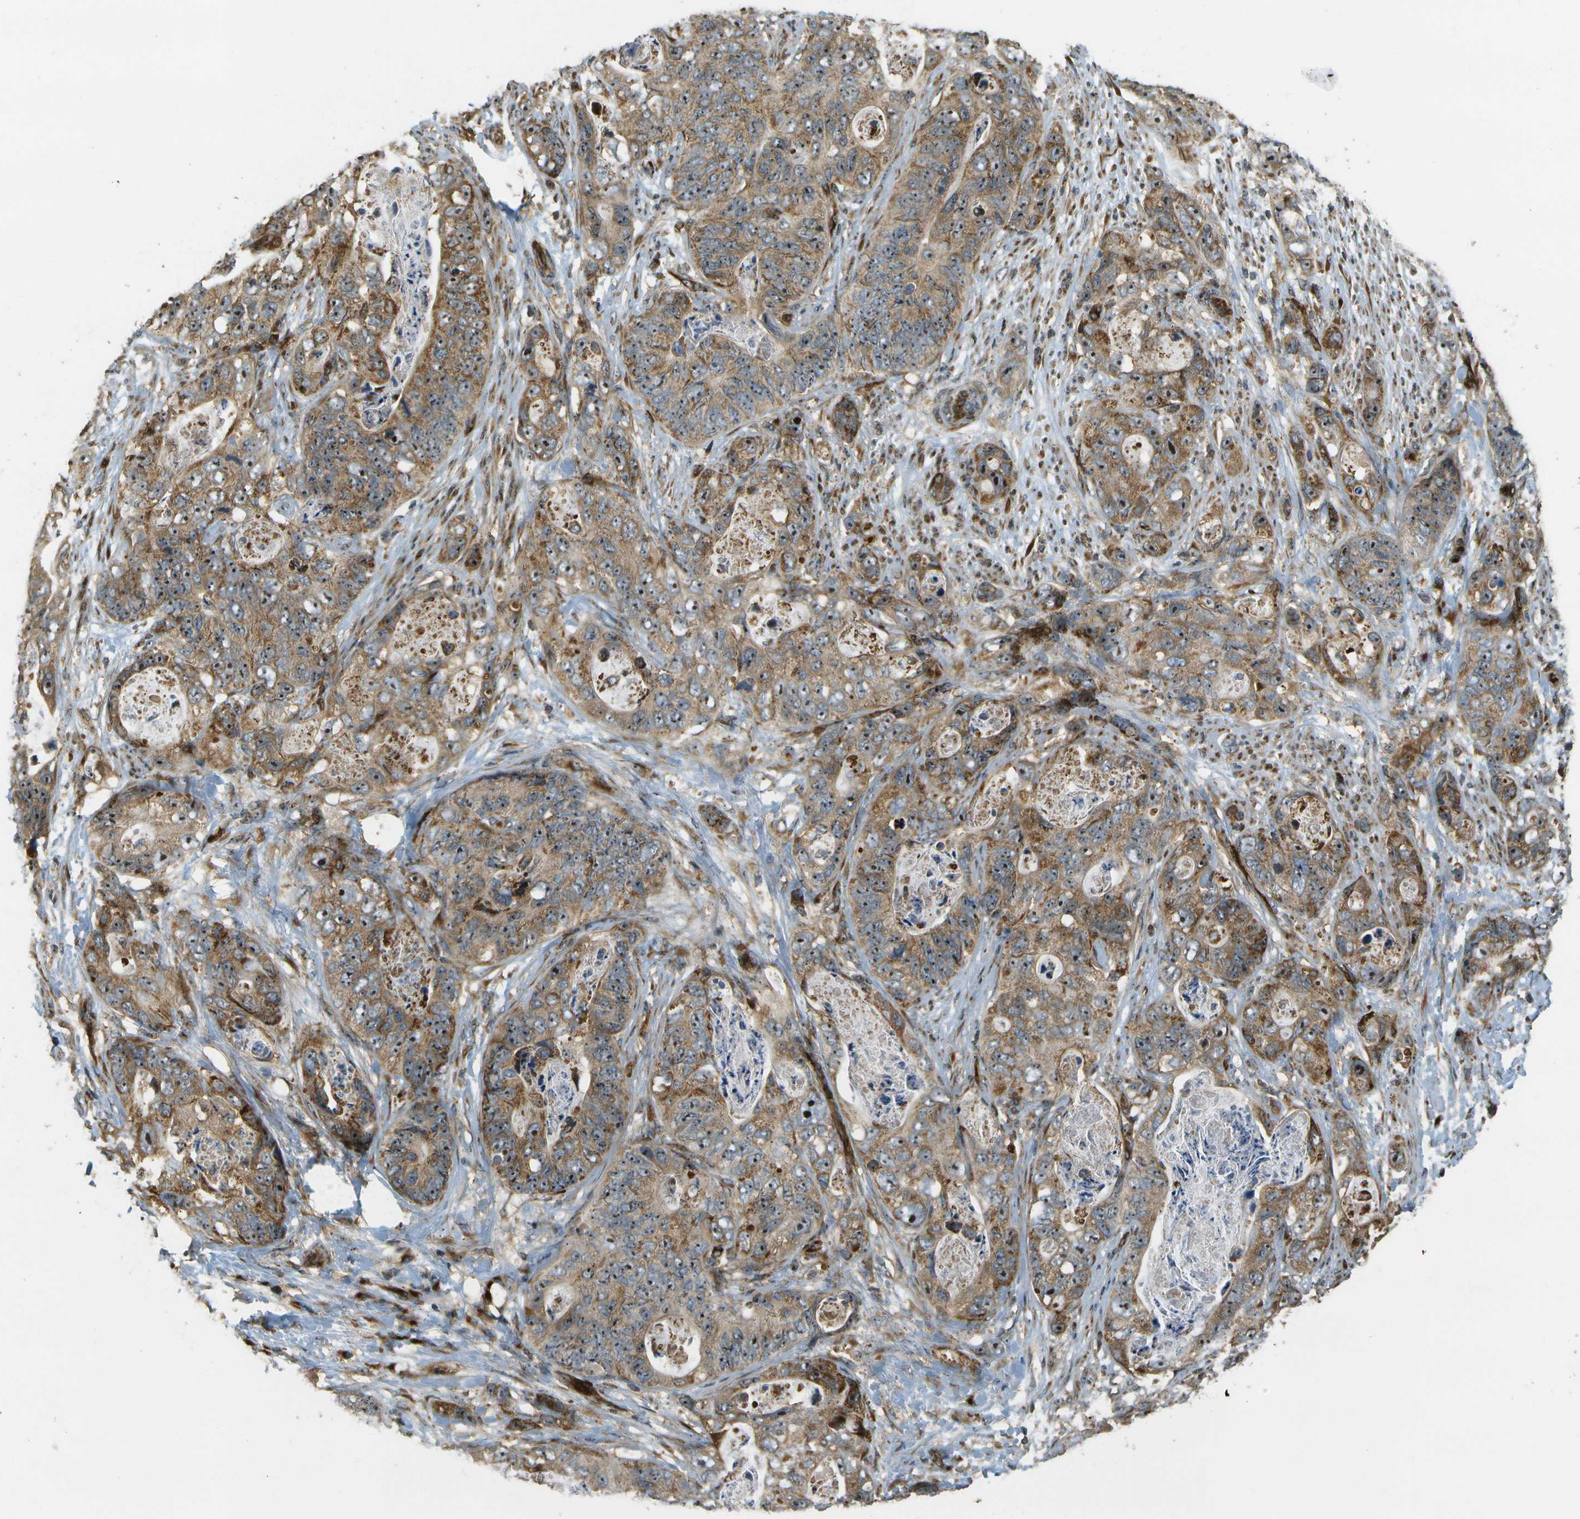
{"staining": {"intensity": "strong", "quantity": ">75%", "location": "cytoplasmic/membranous,nuclear"}, "tissue": "stomach cancer", "cell_type": "Tumor cells", "image_type": "cancer", "snomed": [{"axis": "morphology", "description": "Adenocarcinoma, NOS"}, {"axis": "topography", "description": "Stomach"}], "caption": "Adenocarcinoma (stomach) tissue shows strong cytoplasmic/membranous and nuclear positivity in approximately >75% of tumor cells (DAB IHC with brightfield microscopy, high magnification).", "gene": "LRP12", "patient": {"sex": "female", "age": 89}}